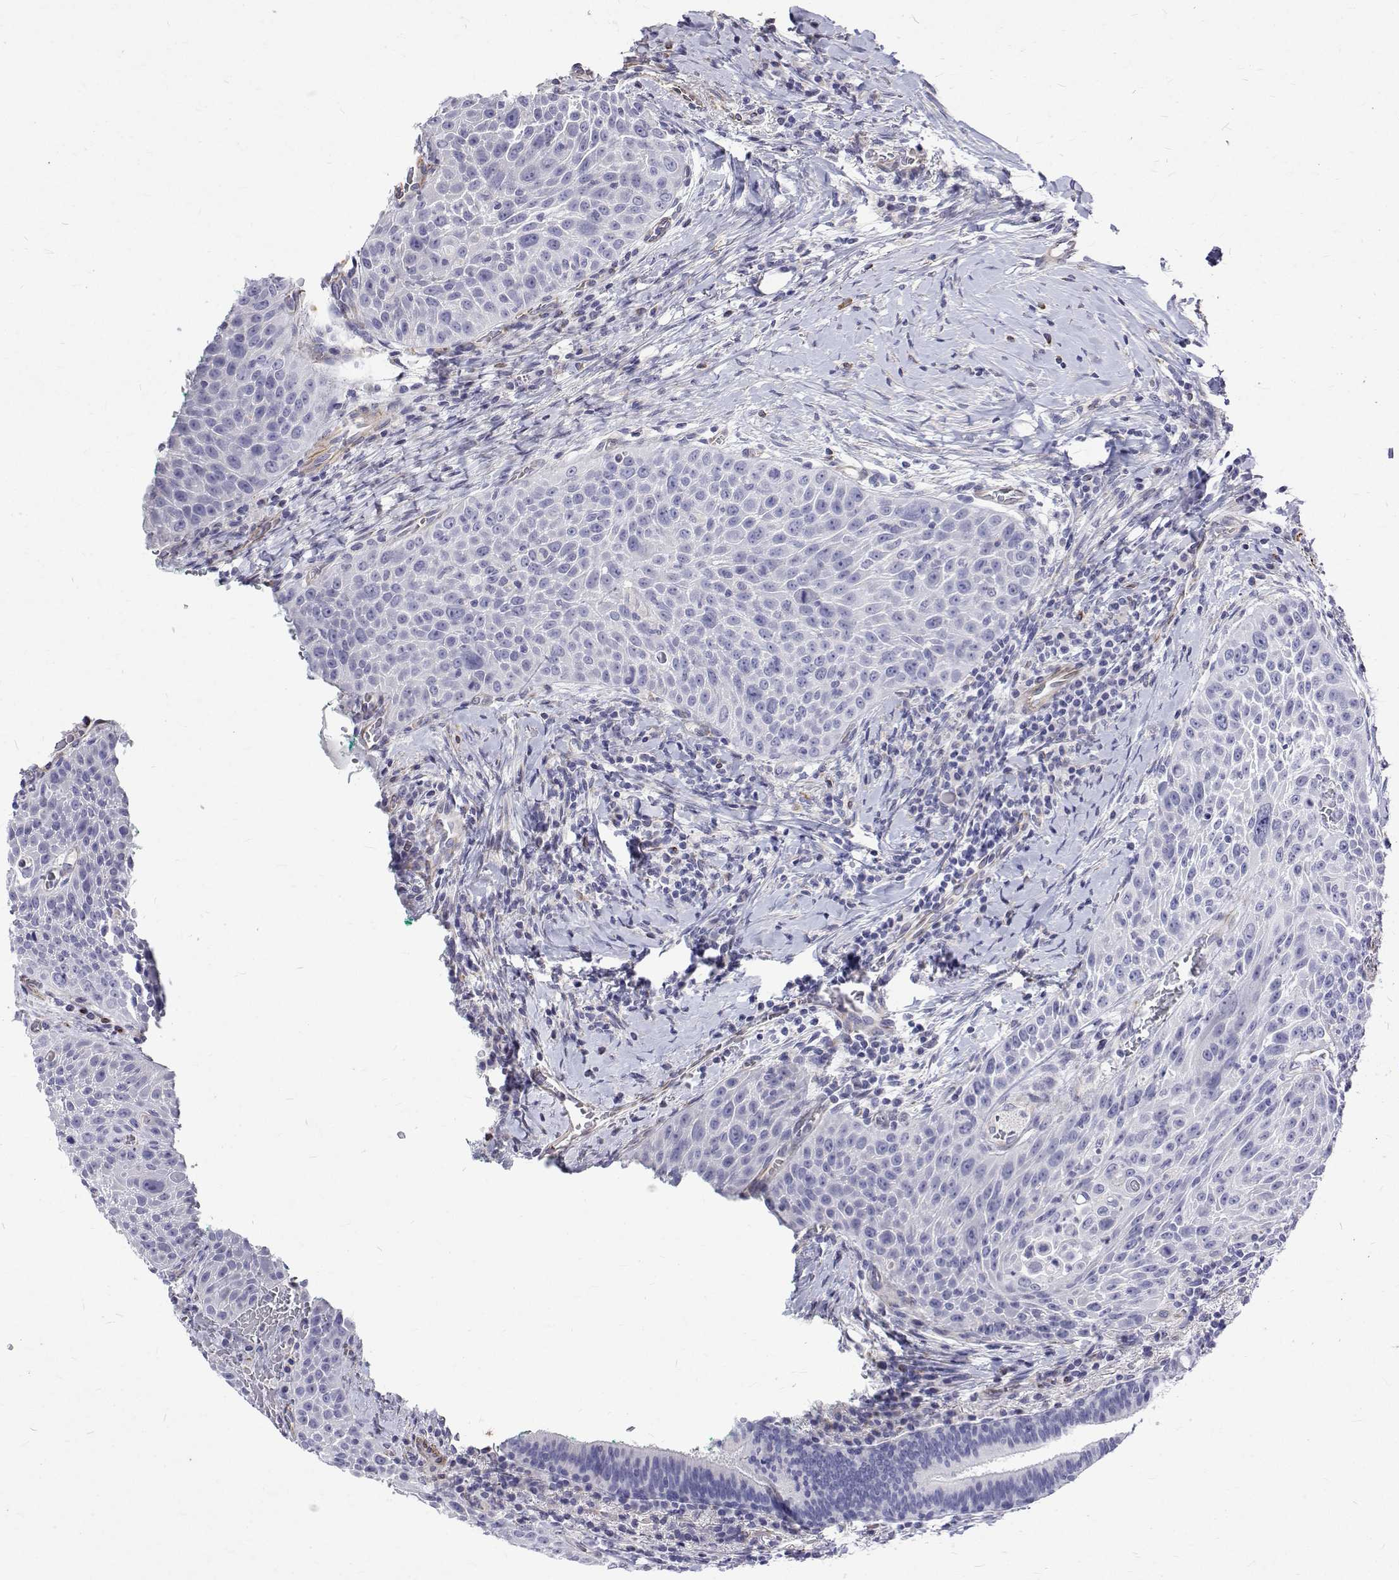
{"staining": {"intensity": "negative", "quantity": "none", "location": "none"}, "tissue": "head and neck cancer", "cell_type": "Tumor cells", "image_type": "cancer", "snomed": [{"axis": "morphology", "description": "Squamous cell carcinoma, NOS"}, {"axis": "topography", "description": "Head-Neck"}], "caption": "High magnification brightfield microscopy of squamous cell carcinoma (head and neck) stained with DAB (3,3'-diaminobenzidine) (brown) and counterstained with hematoxylin (blue): tumor cells show no significant expression.", "gene": "OPRPN", "patient": {"sex": "male", "age": 69}}